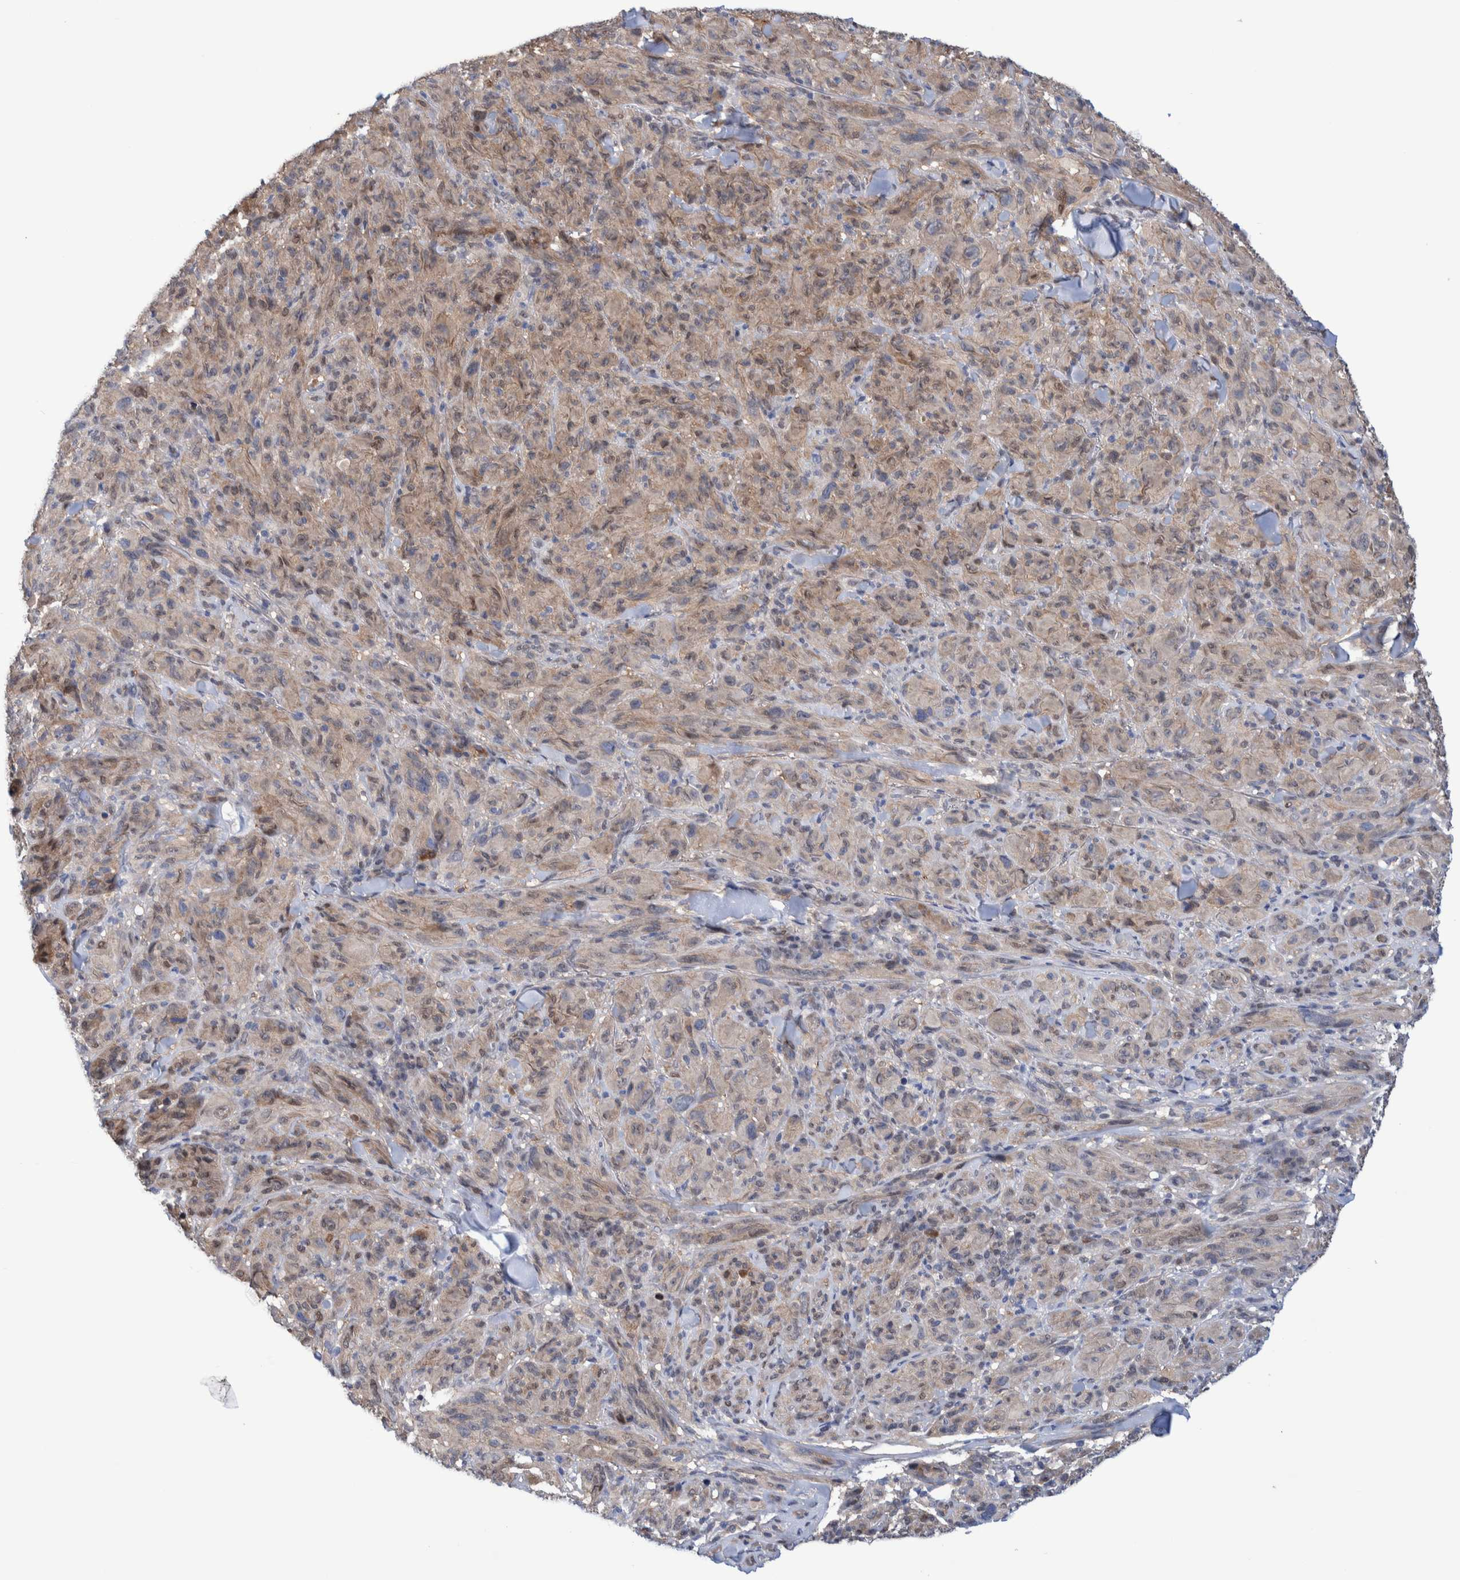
{"staining": {"intensity": "weak", "quantity": ">75%", "location": "cytoplasmic/membranous,nuclear"}, "tissue": "melanoma", "cell_type": "Tumor cells", "image_type": "cancer", "snomed": [{"axis": "morphology", "description": "Malignant melanoma, NOS"}, {"axis": "topography", "description": "Skin of head"}], "caption": "Immunohistochemistry histopathology image of neoplastic tissue: human malignant melanoma stained using immunohistochemistry (IHC) shows low levels of weak protein expression localized specifically in the cytoplasmic/membranous and nuclear of tumor cells, appearing as a cytoplasmic/membranous and nuclear brown color.", "gene": "PFAS", "patient": {"sex": "male", "age": 96}}